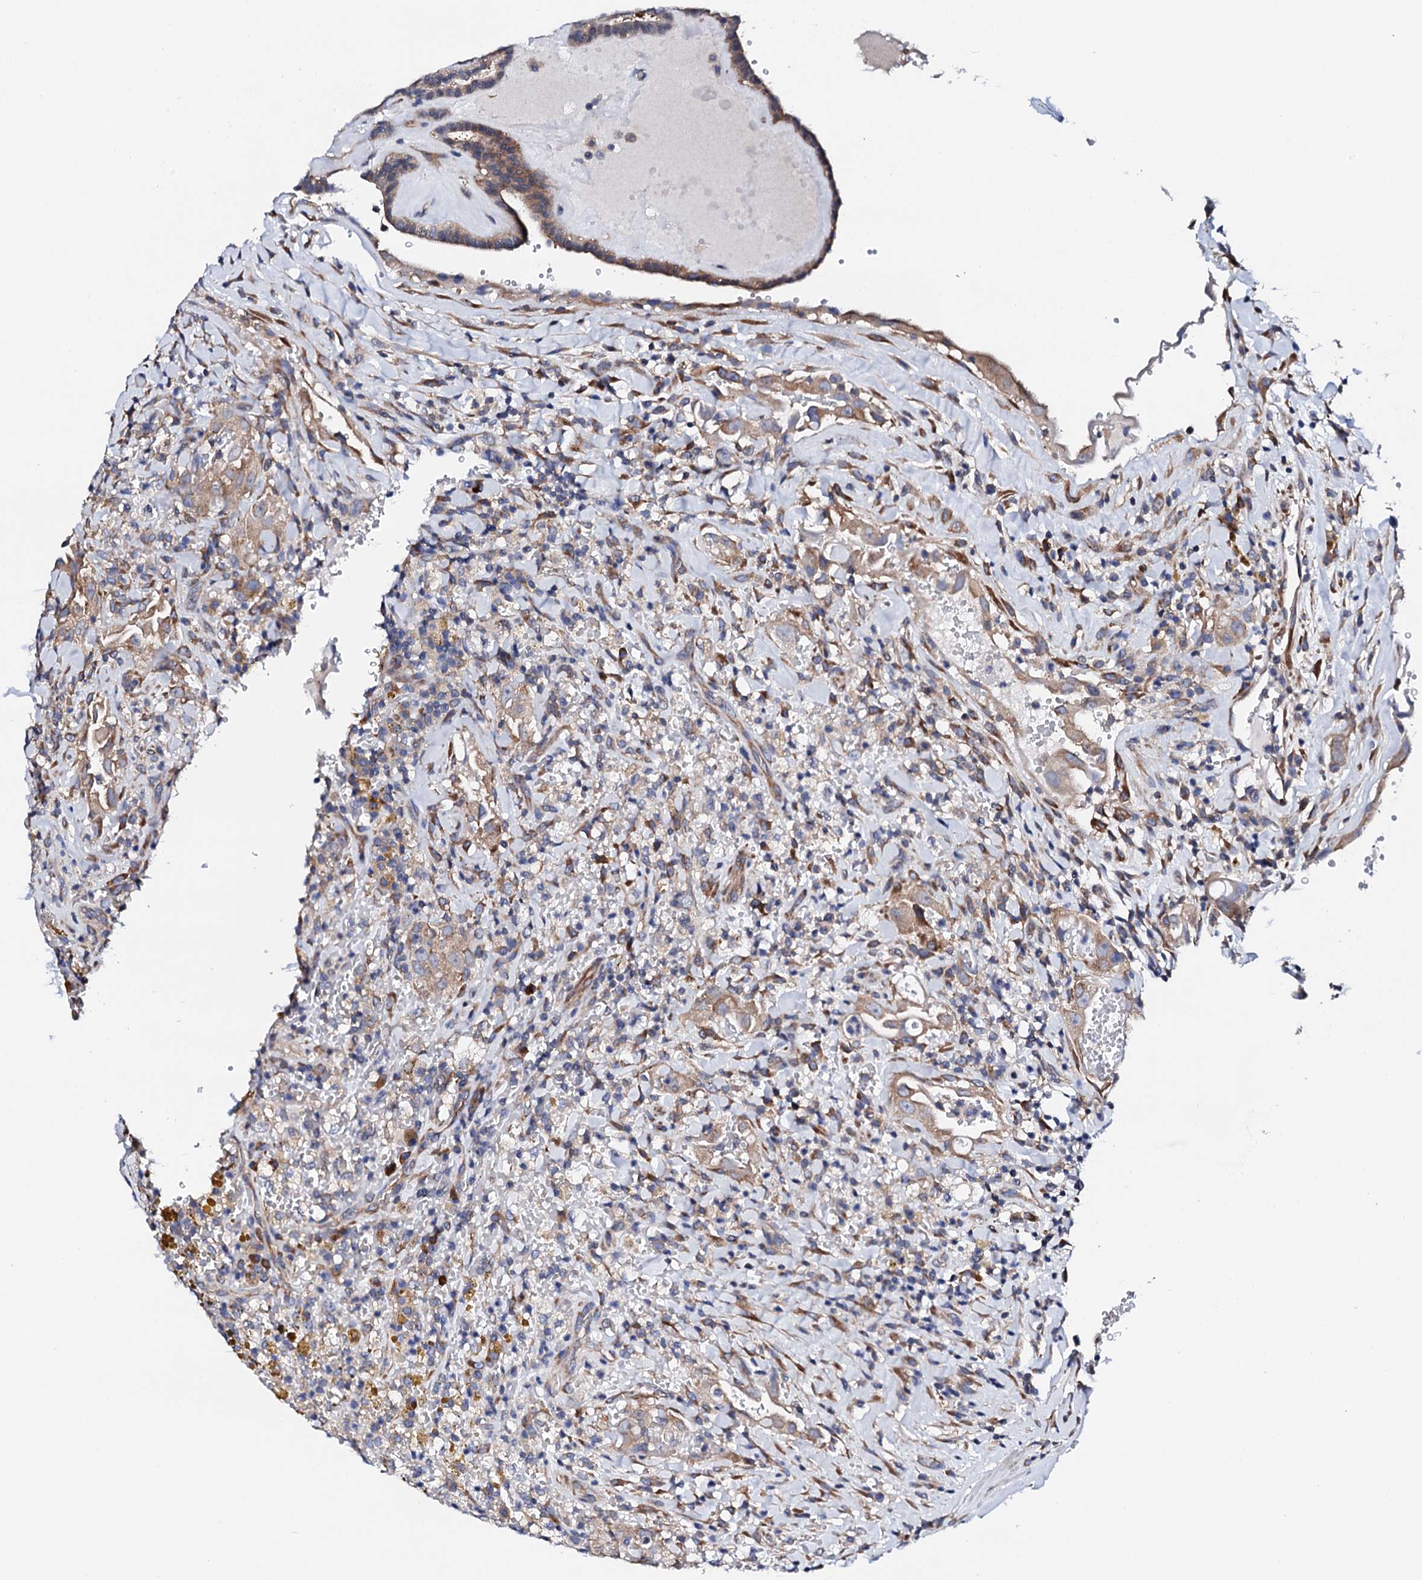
{"staining": {"intensity": "moderate", "quantity": "25%-75%", "location": "cytoplasmic/membranous"}, "tissue": "thyroid cancer", "cell_type": "Tumor cells", "image_type": "cancer", "snomed": [{"axis": "morphology", "description": "Papillary adenocarcinoma, NOS"}, {"axis": "topography", "description": "Thyroid gland"}], "caption": "Moderate cytoplasmic/membranous positivity is appreciated in approximately 25%-75% of tumor cells in thyroid cancer (papillary adenocarcinoma).", "gene": "NUP58", "patient": {"sex": "male", "age": 77}}